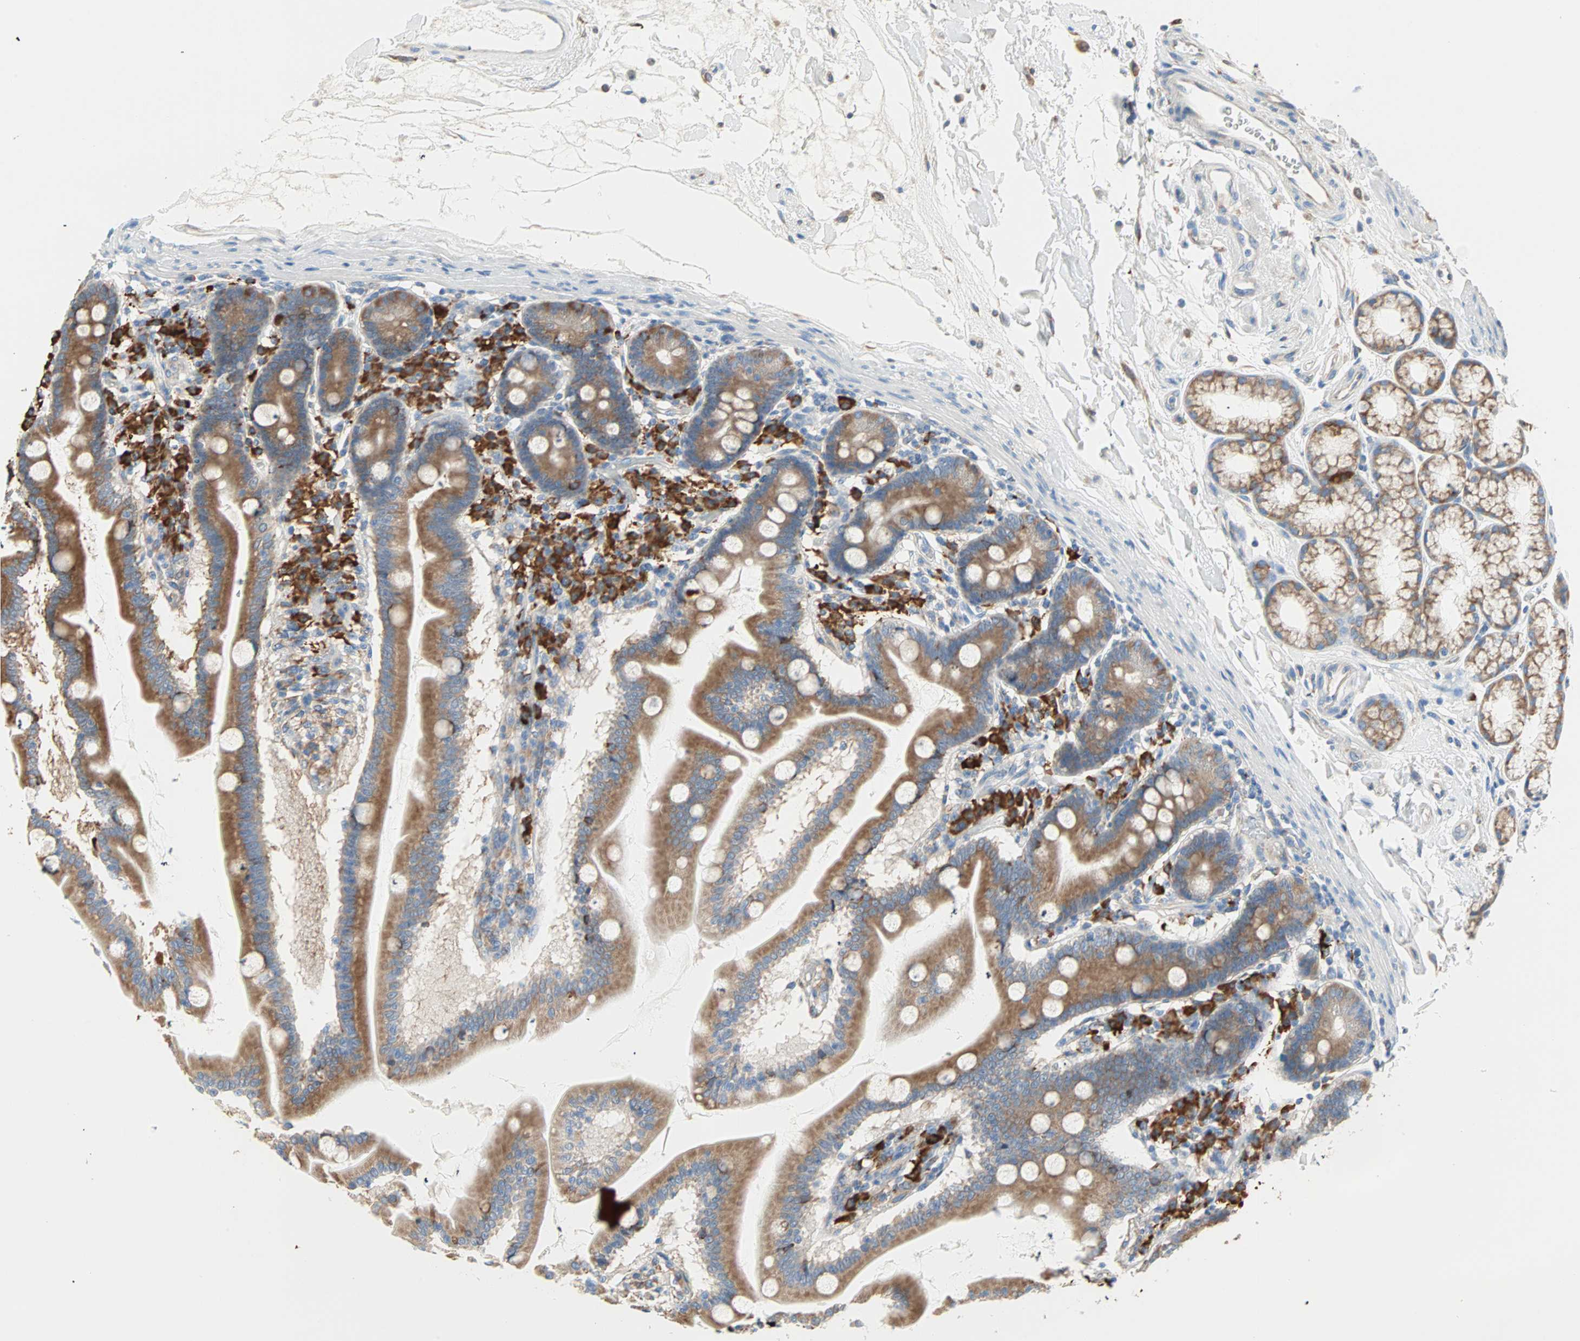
{"staining": {"intensity": "moderate", "quantity": ">75%", "location": "cytoplasmic/membranous"}, "tissue": "duodenum", "cell_type": "Glandular cells", "image_type": "normal", "snomed": [{"axis": "morphology", "description": "Normal tissue, NOS"}, {"axis": "topography", "description": "Duodenum"}], "caption": "Brown immunohistochemical staining in normal human duodenum reveals moderate cytoplasmic/membranous positivity in about >75% of glandular cells.", "gene": "PLCXD1", "patient": {"sex": "female", "age": 64}}